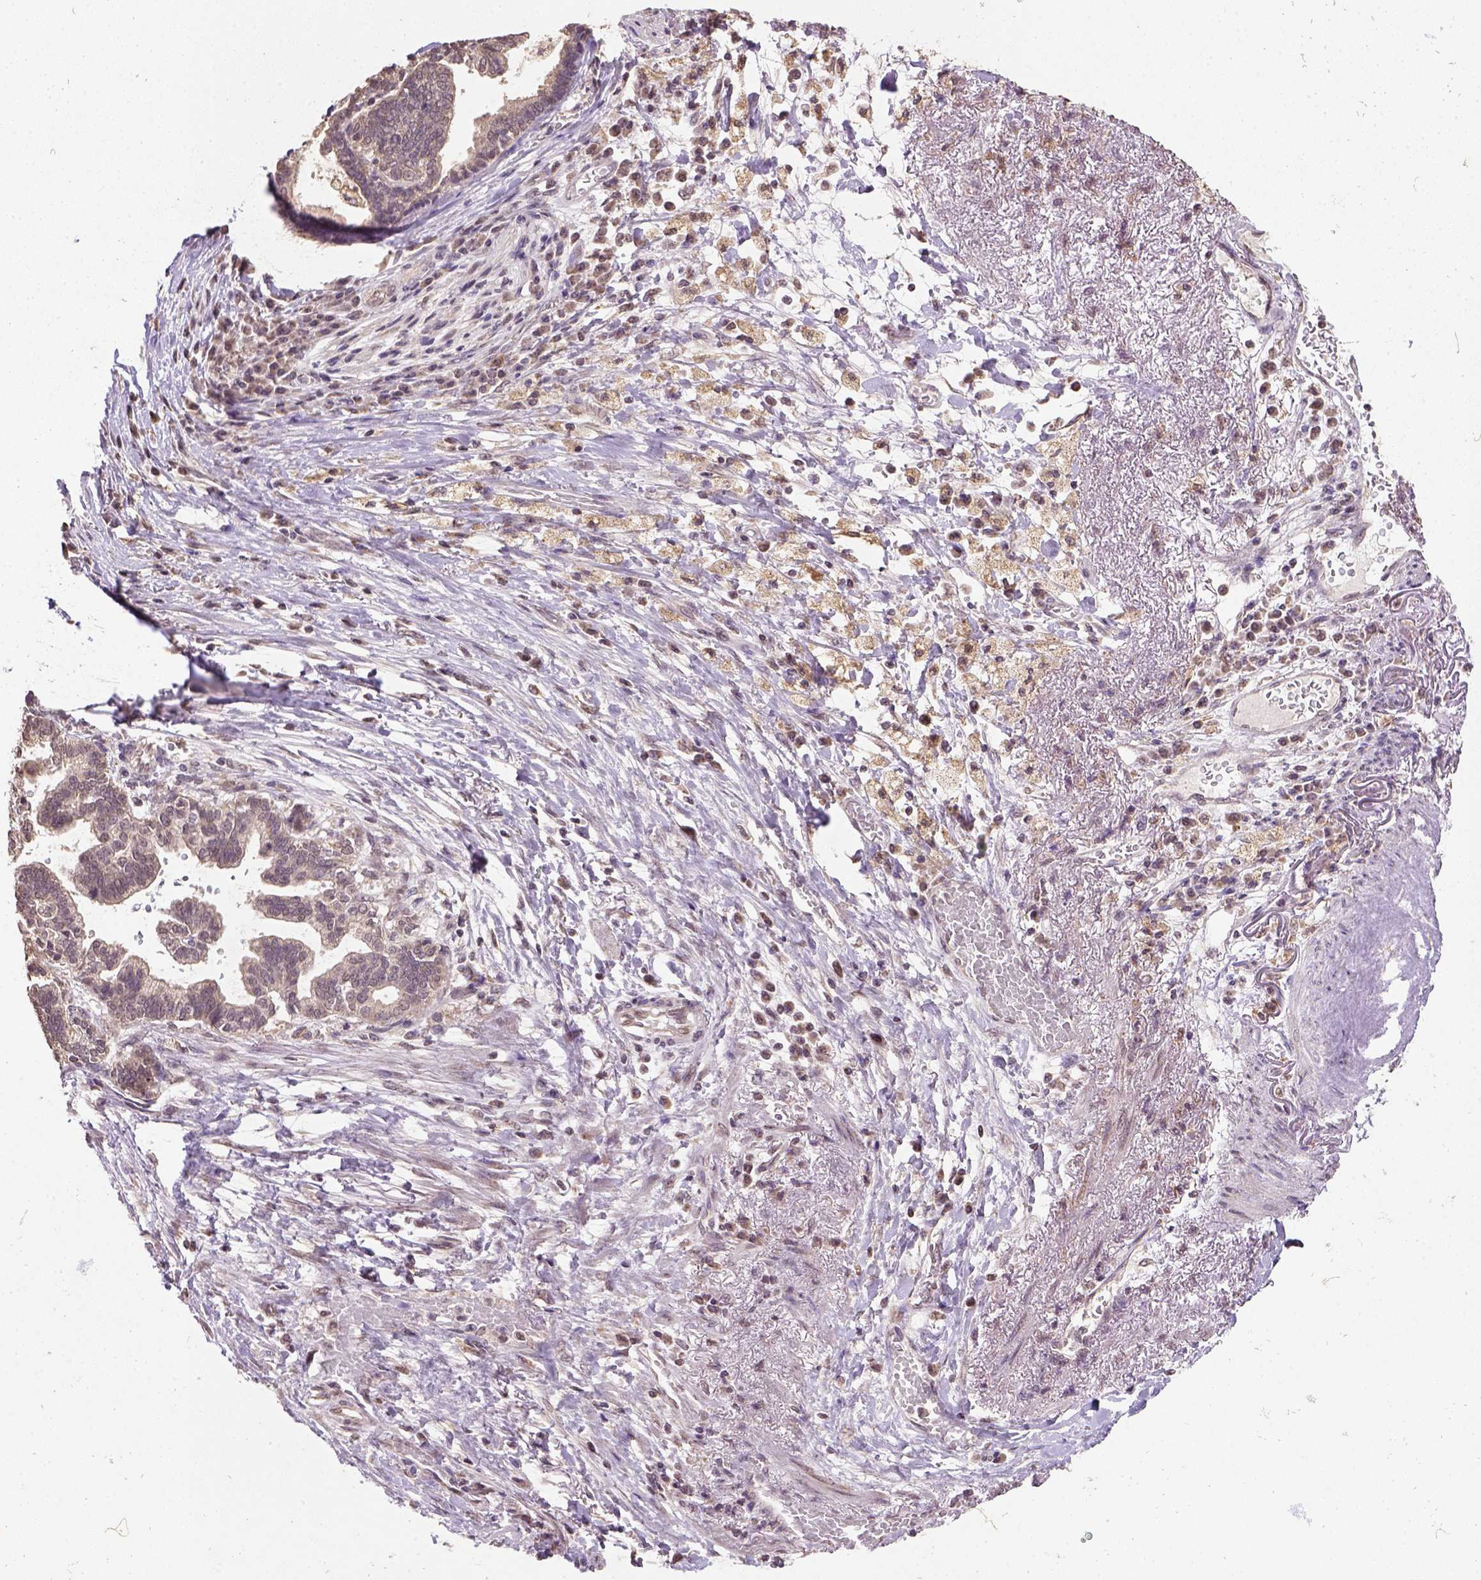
{"staining": {"intensity": "negative", "quantity": "none", "location": "none"}, "tissue": "stomach cancer", "cell_type": "Tumor cells", "image_type": "cancer", "snomed": [{"axis": "morphology", "description": "Adenocarcinoma, NOS"}, {"axis": "topography", "description": "Stomach"}], "caption": "The micrograph displays no staining of tumor cells in stomach cancer. (Immunohistochemistry, brightfield microscopy, high magnification).", "gene": "NUDT10", "patient": {"sex": "male", "age": 83}}